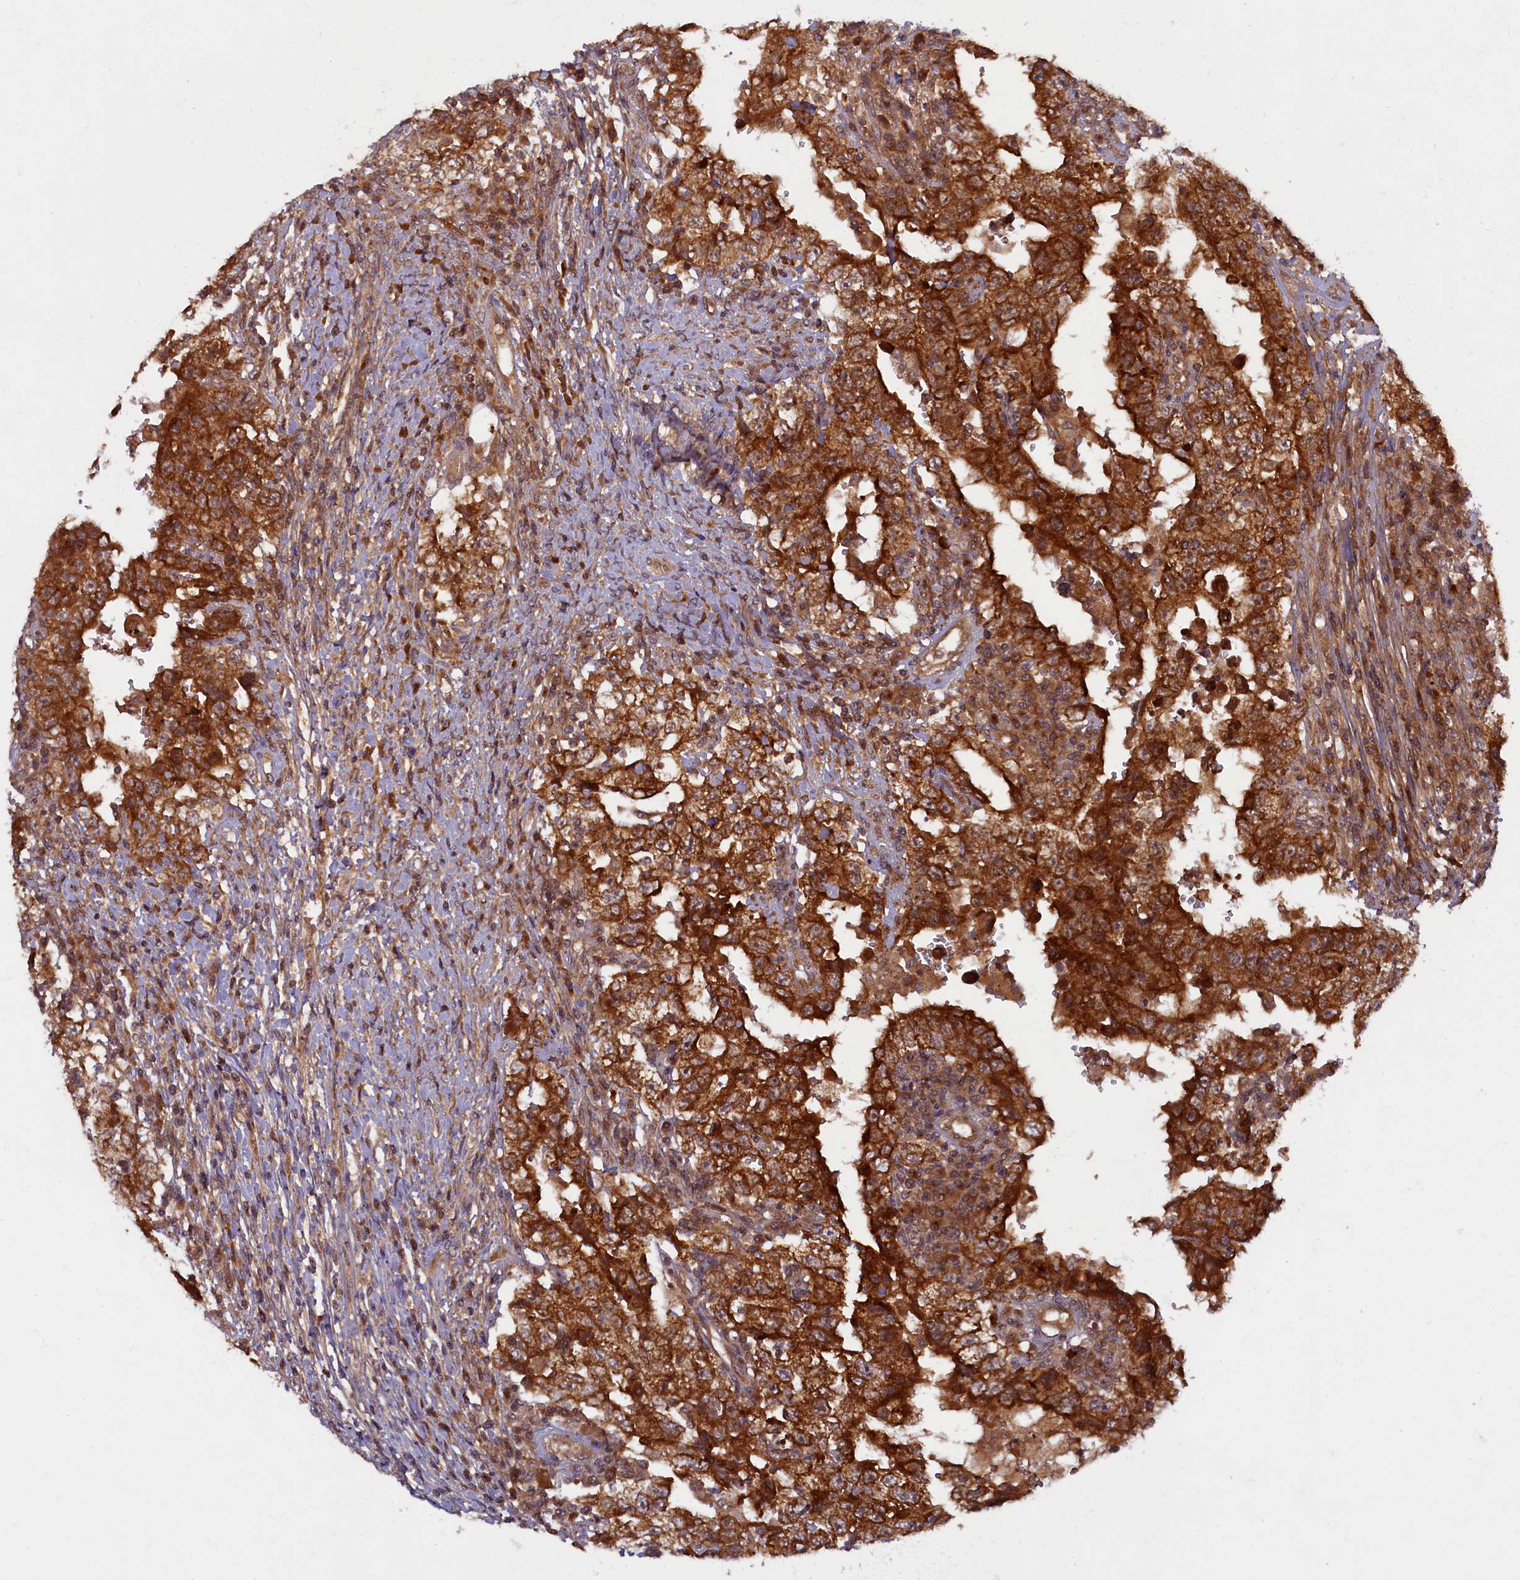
{"staining": {"intensity": "strong", "quantity": ">75%", "location": "cytoplasmic/membranous"}, "tissue": "testis cancer", "cell_type": "Tumor cells", "image_type": "cancer", "snomed": [{"axis": "morphology", "description": "Carcinoma, Embryonal, NOS"}, {"axis": "topography", "description": "Testis"}], "caption": "Brown immunohistochemical staining in testis embryonal carcinoma demonstrates strong cytoplasmic/membranous positivity in approximately >75% of tumor cells.", "gene": "BICD1", "patient": {"sex": "male", "age": 26}}